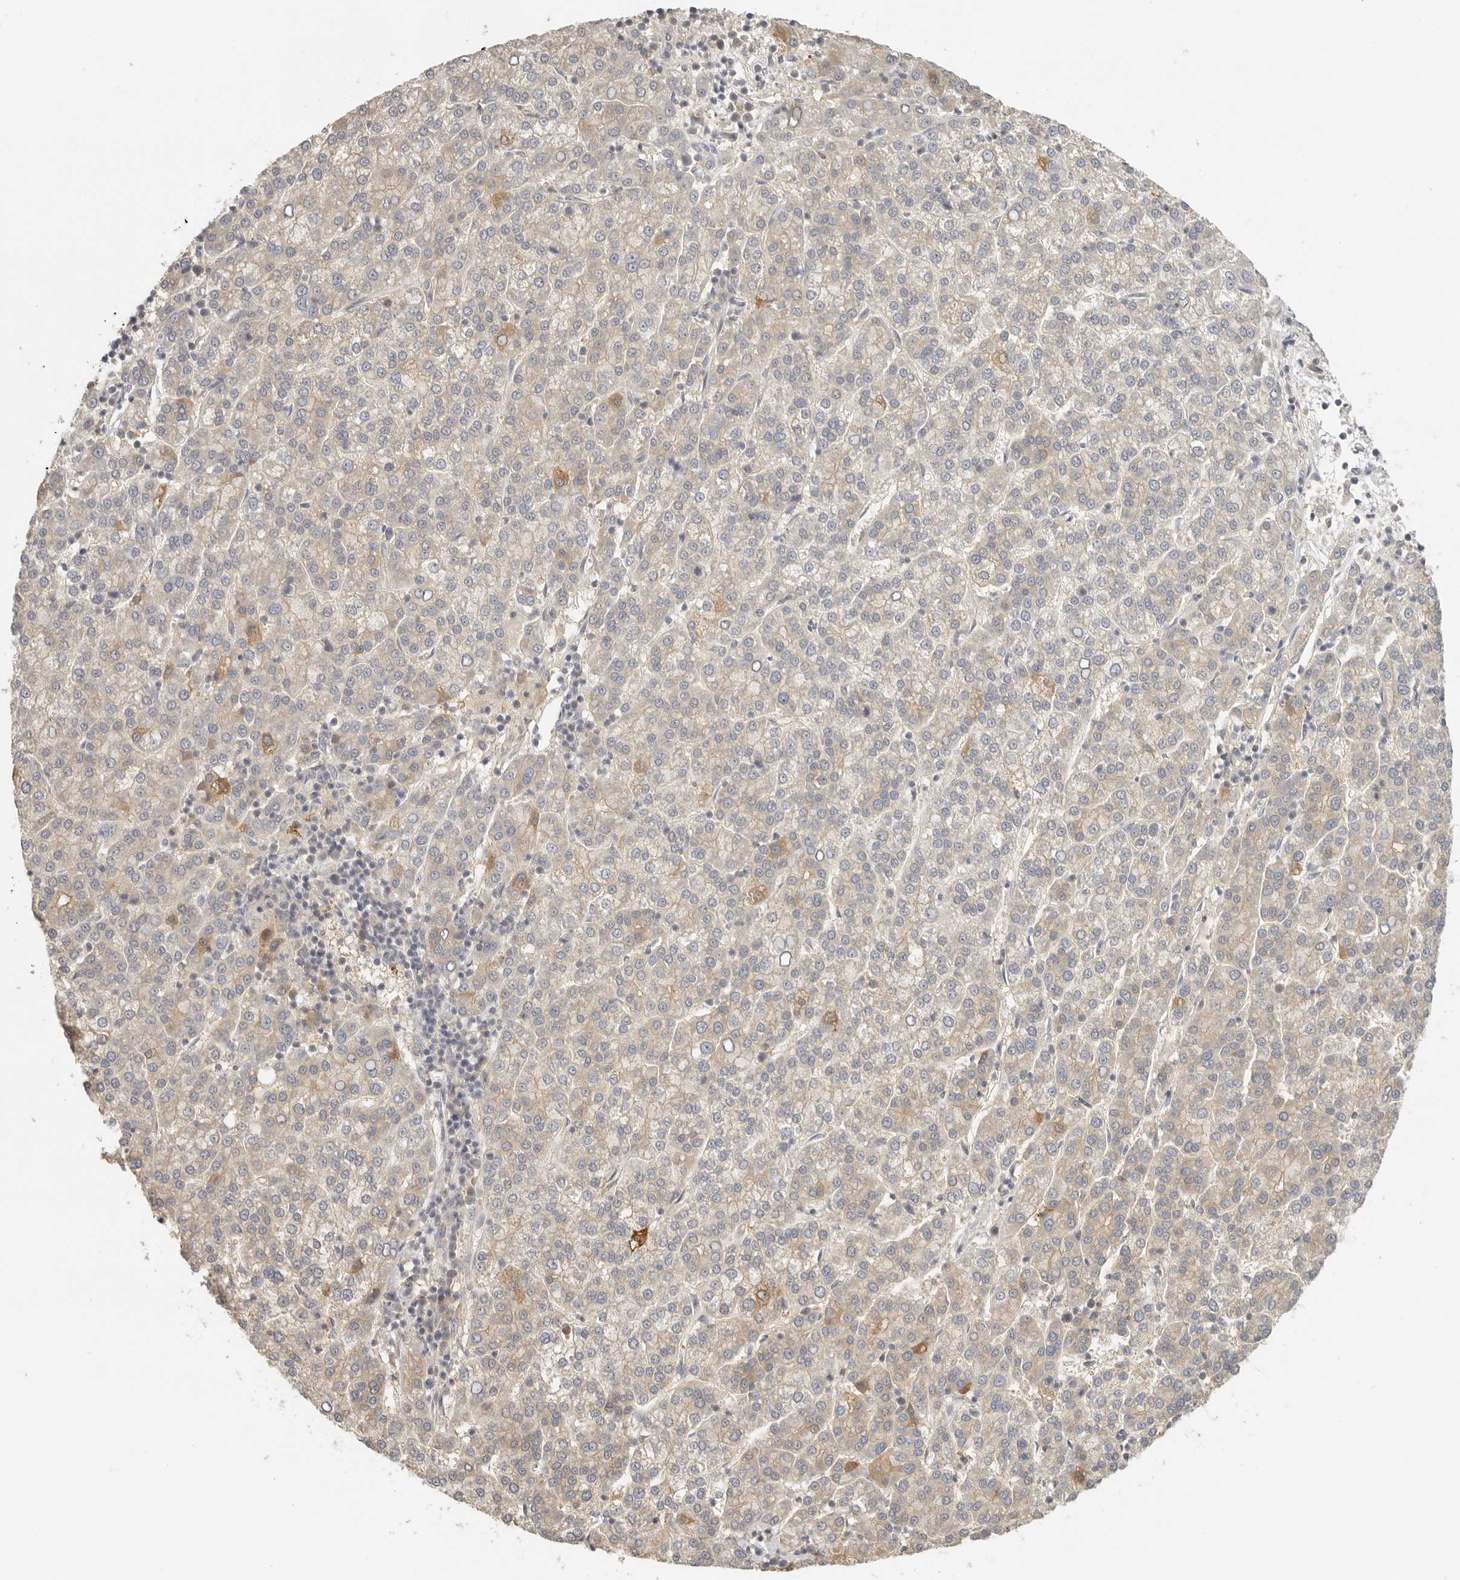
{"staining": {"intensity": "weak", "quantity": ">75%", "location": "cytoplasmic/membranous"}, "tissue": "liver cancer", "cell_type": "Tumor cells", "image_type": "cancer", "snomed": [{"axis": "morphology", "description": "Carcinoma, Hepatocellular, NOS"}, {"axis": "topography", "description": "Liver"}], "caption": "Human liver hepatocellular carcinoma stained with a protein marker displays weak staining in tumor cells.", "gene": "AHDC1", "patient": {"sex": "female", "age": 58}}